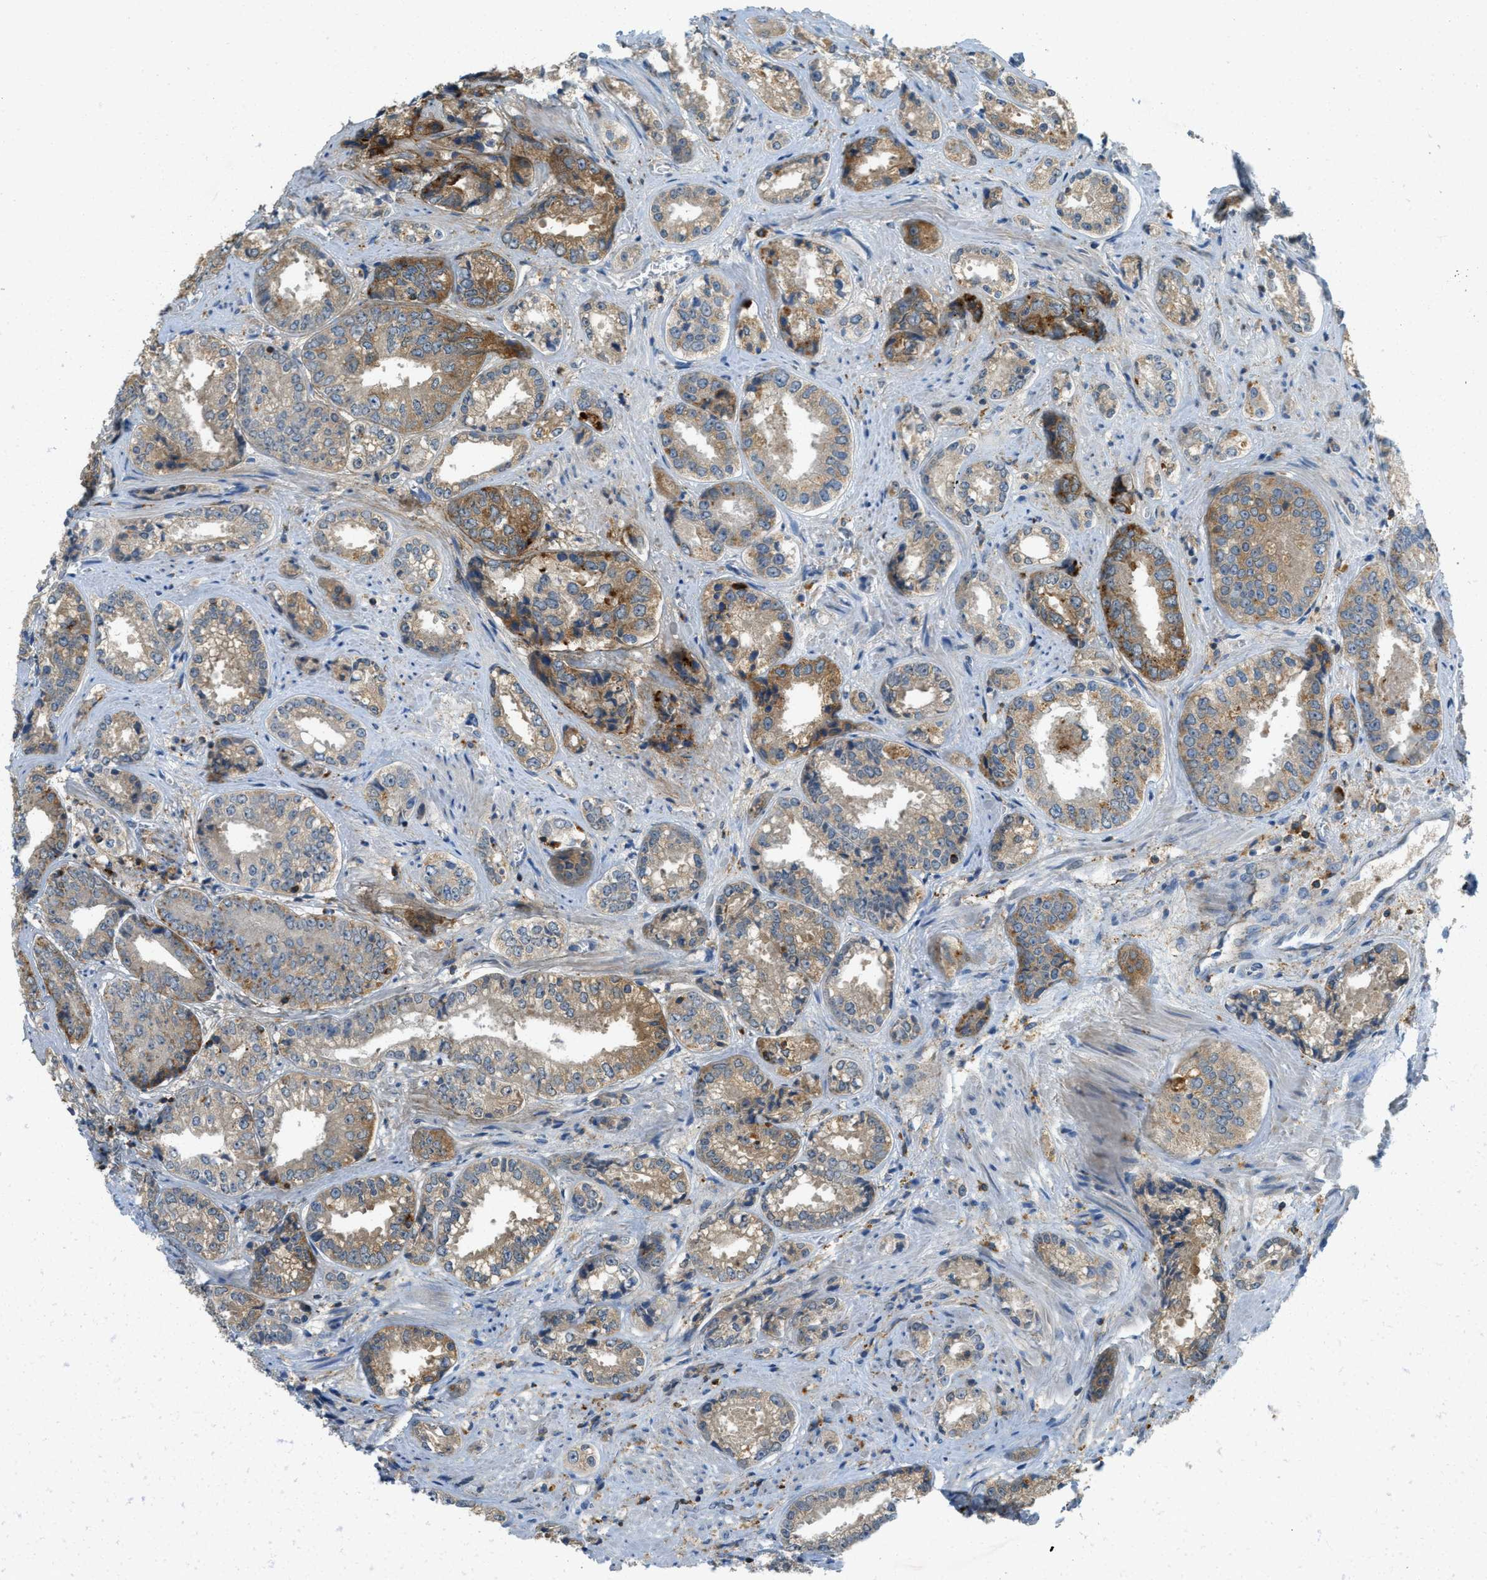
{"staining": {"intensity": "moderate", "quantity": "25%-75%", "location": "cytoplasmic/membranous"}, "tissue": "prostate cancer", "cell_type": "Tumor cells", "image_type": "cancer", "snomed": [{"axis": "morphology", "description": "Adenocarcinoma, High grade"}, {"axis": "topography", "description": "Prostate"}], "caption": "Adenocarcinoma (high-grade) (prostate) stained with IHC reveals moderate cytoplasmic/membranous positivity in approximately 25%-75% of tumor cells.", "gene": "PLBD2", "patient": {"sex": "male", "age": 61}}